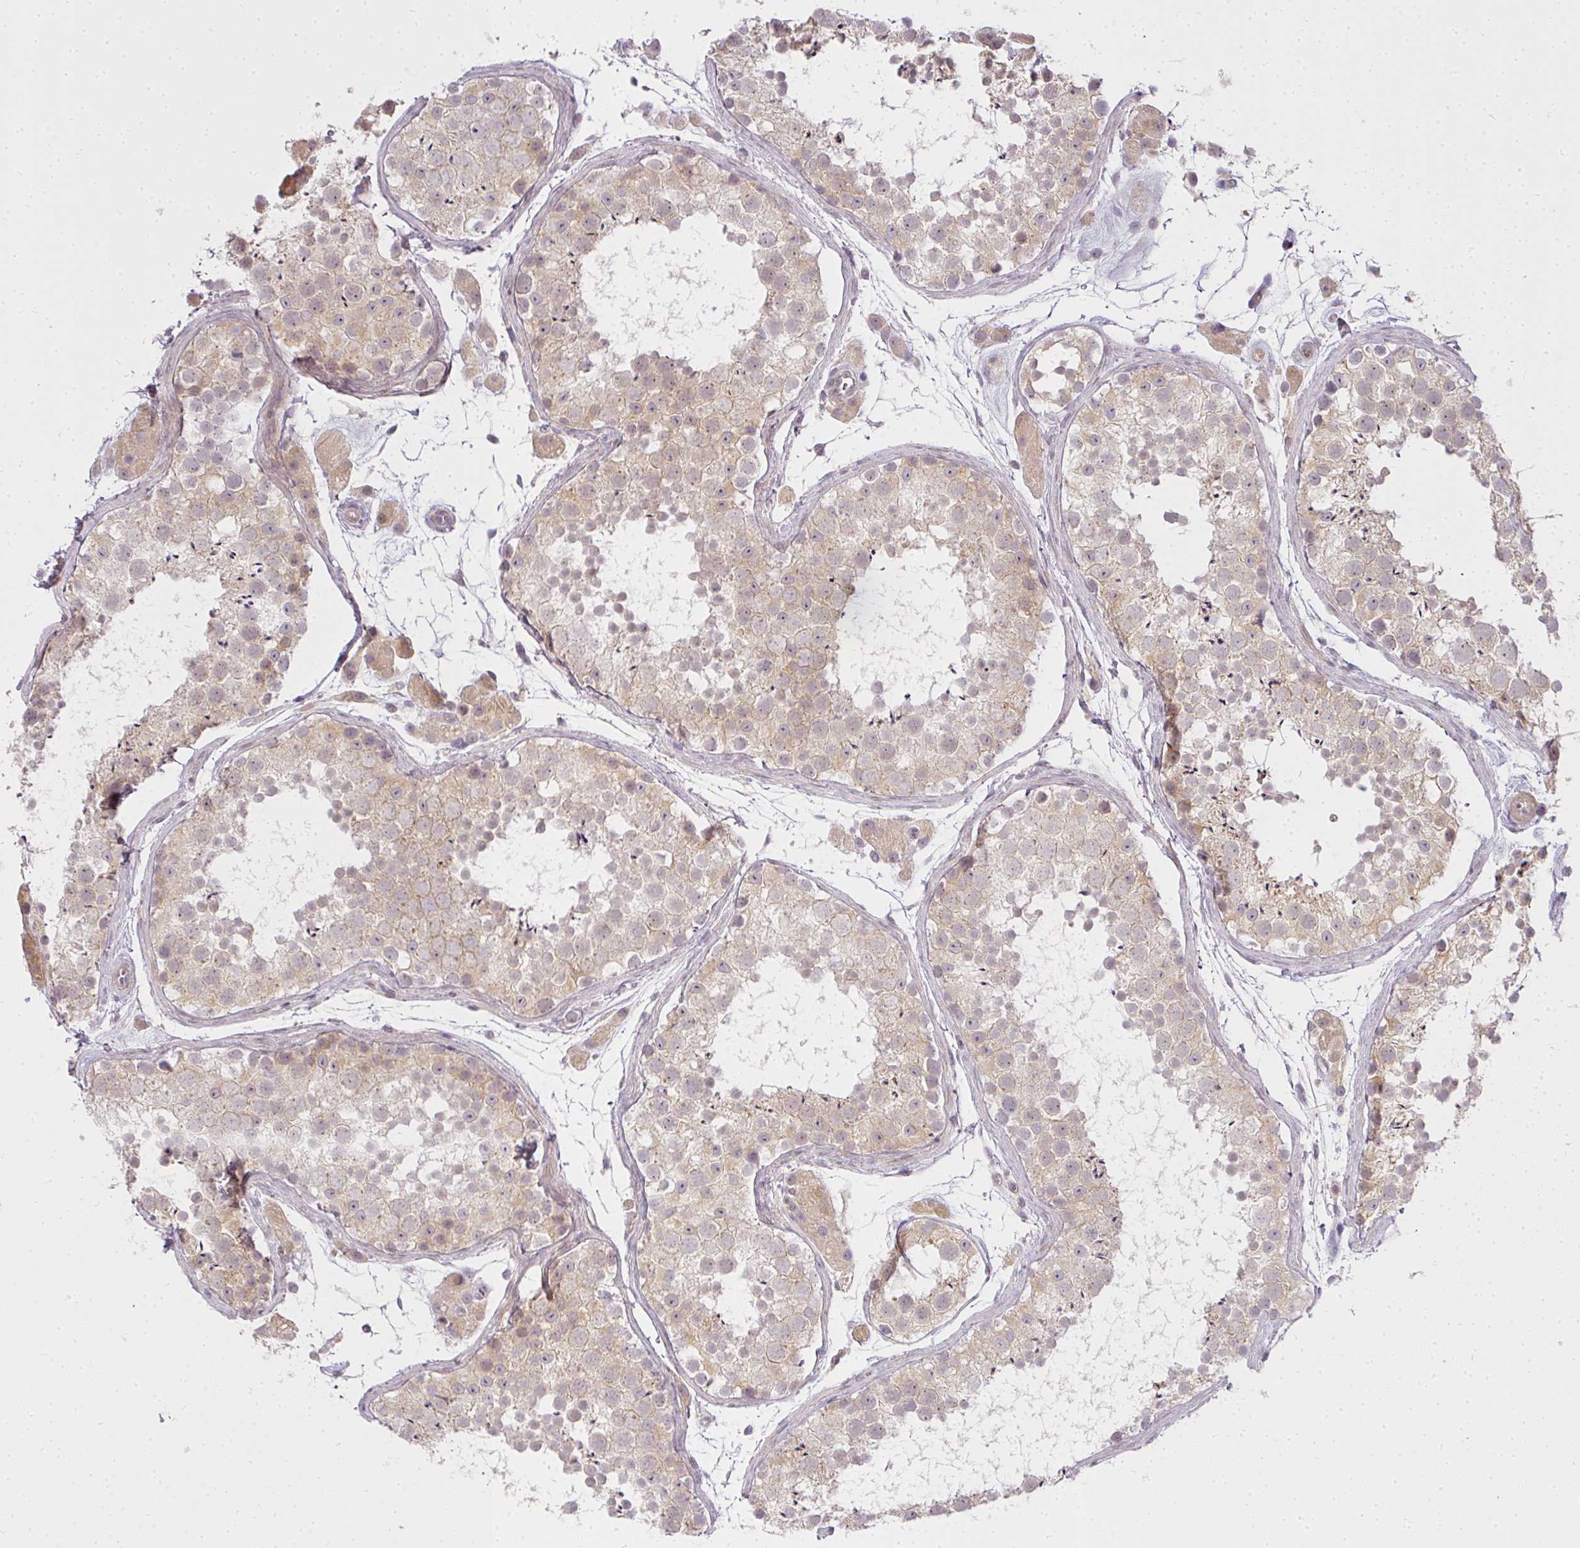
{"staining": {"intensity": "weak", "quantity": "25%-75%", "location": "cytoplasmic/membranous"}, "tissue": "testis", "cell_type": "Cells in seminiferous ducts", "image_type": "normal", "snomed": [{"axis": "morphology", "description": "Normal tissue, NOS"}, {"axis": "topography", "description": "Testis"}], "caption": "Weak cytoplasmic/membranous expression is identified in about 25%-75% of cells in seminiferous ducts in unremarkable testis. (DAB = brown stain, brightfield microscopy at high magnification).", "gene": "MED19", "patient": {"sex": "male", "age": 41}}